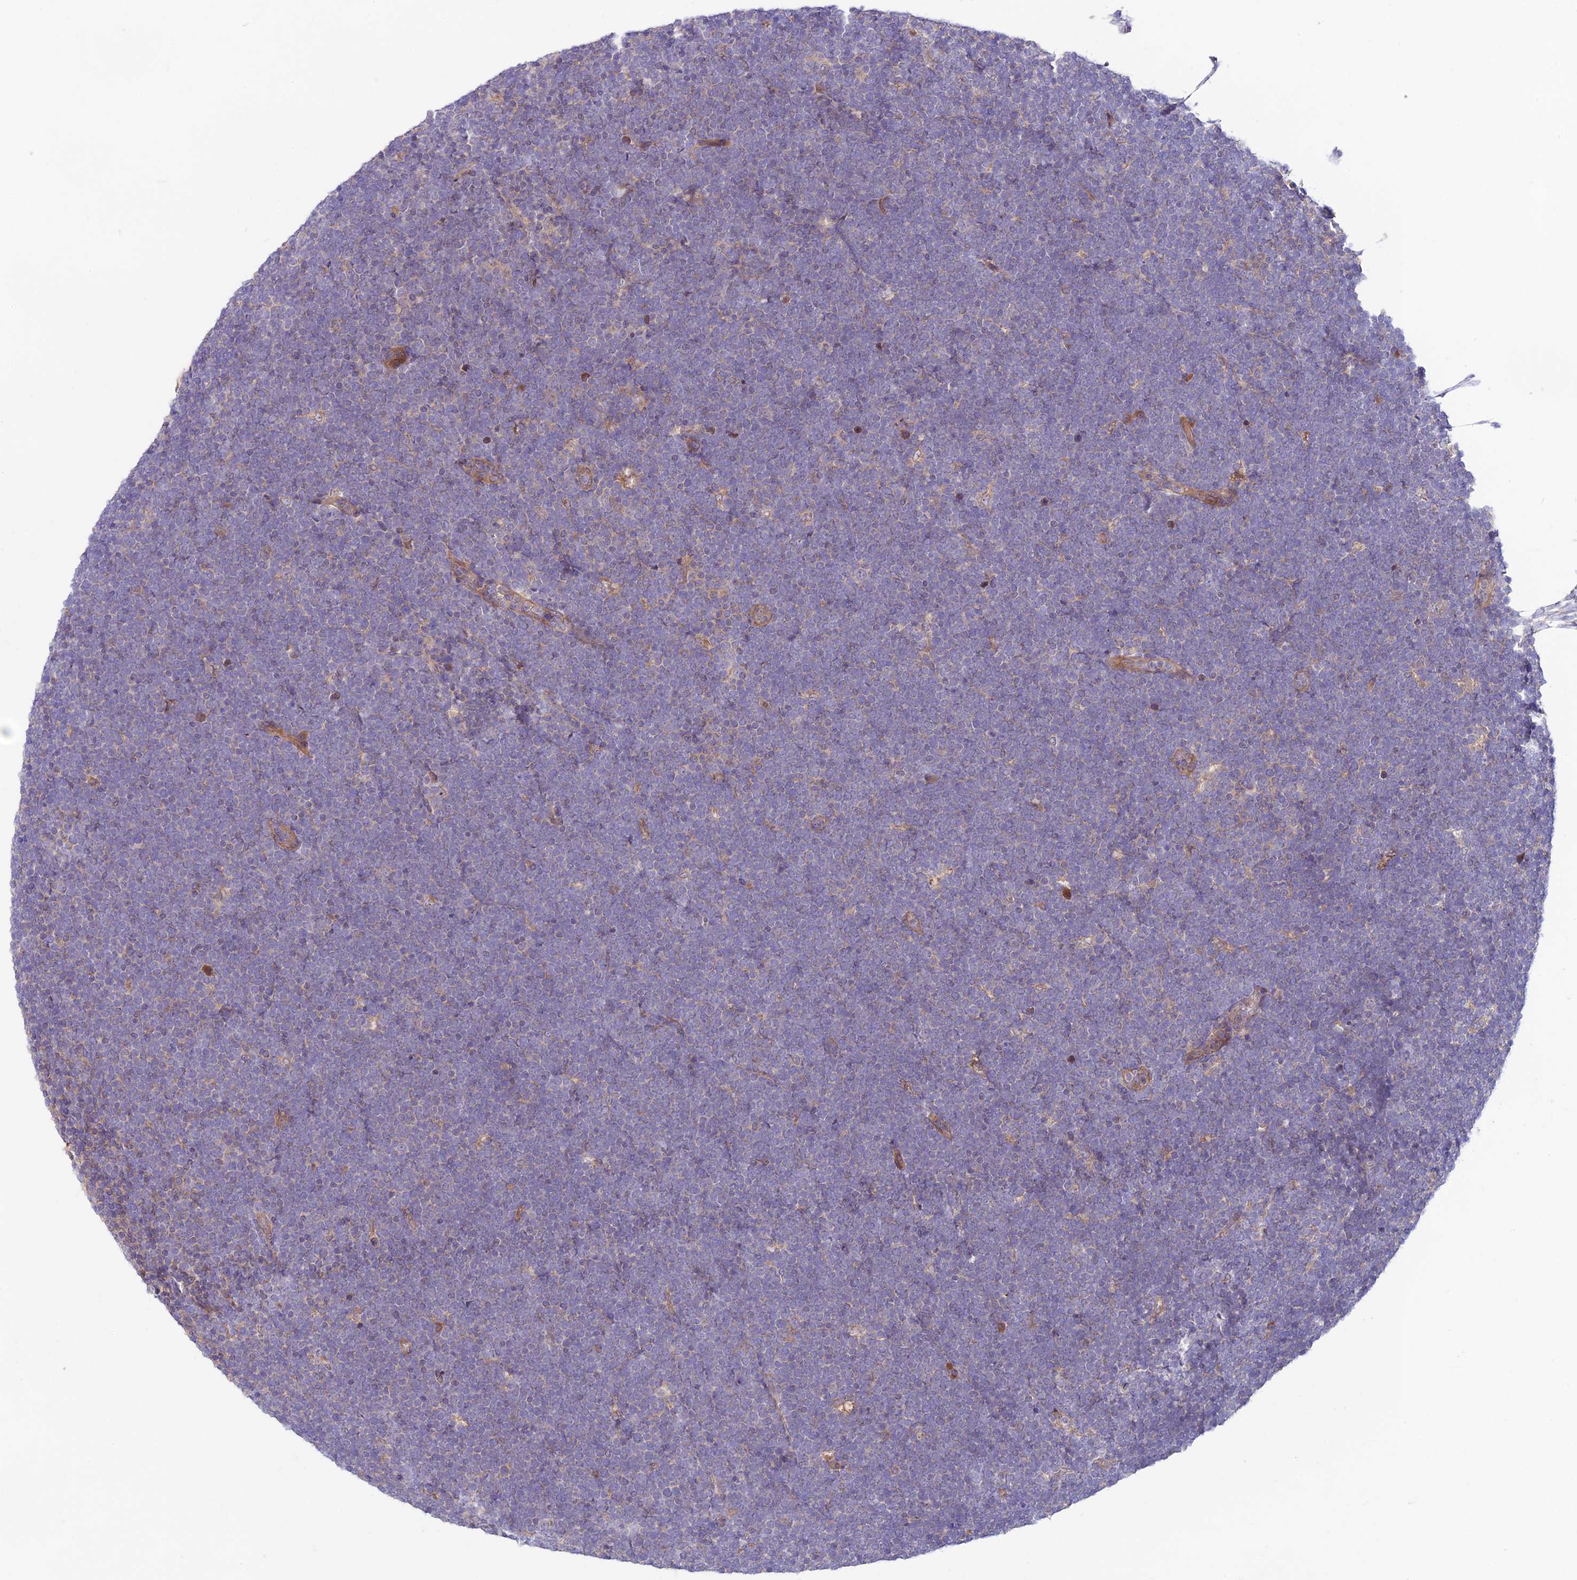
{"staining": {"intensity": "negative", "quantity": "none", "location": "none"}, "tissue": "lymphoma", "cell_type": "Tumor cells", "image_type": "cancer", "snomed": [{"axis": "morphology", "description": "Malignant lymphoma, non-Hodgkin's type, High grade"}, {"axis": "topography", "description": "Lymph node"}], "caption": "Image shows no protein staining in tumor cells of malignant lymphoma, non-Hodgkin's type (high-grade) tissue.", "gene": "COG8", "patient": {"sex": "male", "age": 13}}